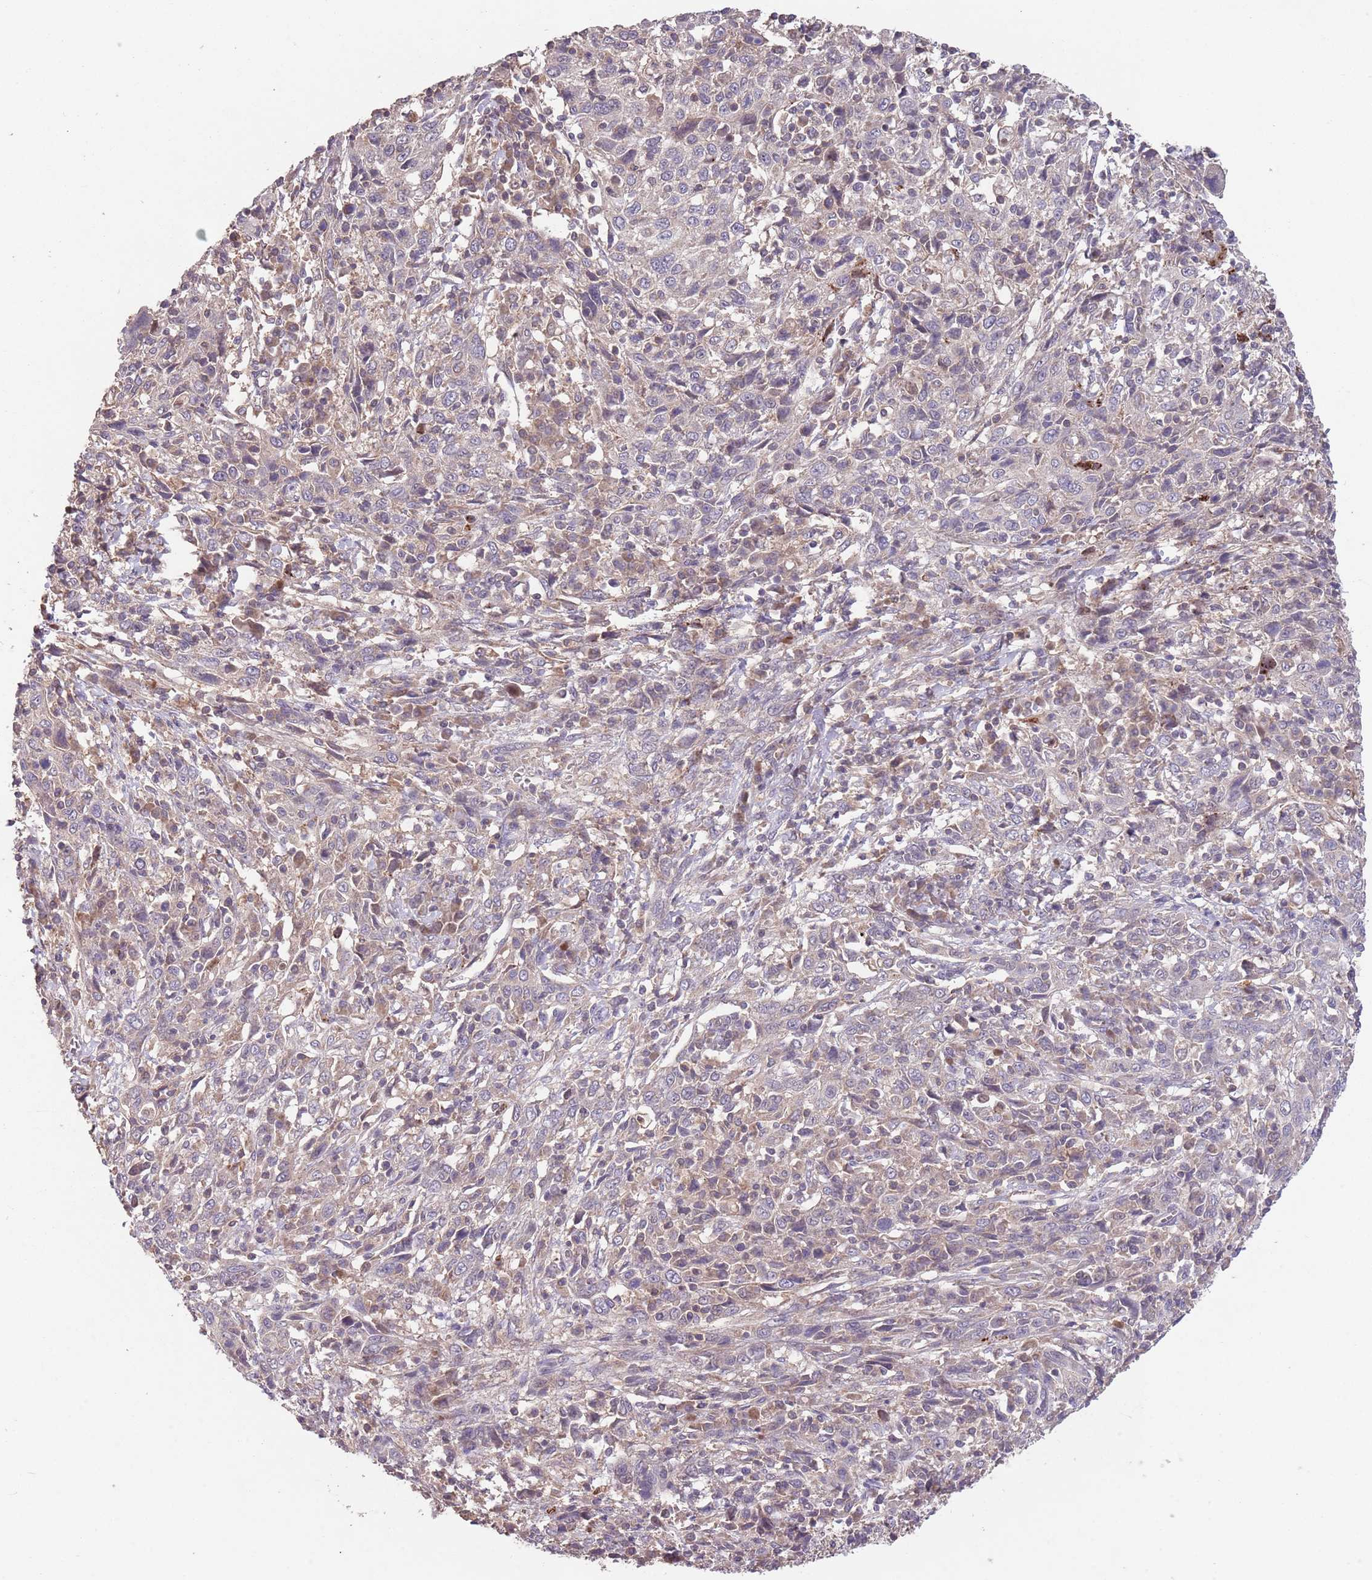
{"staining": {"intensity": "weak", "quantity": "<25%", "location": "cytoplasmic/membranous"}, "tissue": "cervical cancer", "cell_type": "Tumor cells", "image_type": "cancer", "snomed": [{"axis": "morphology", "description": "Squamous cell carcinoma, NOS"}, {"axis": "topography", "description": "Cervix"}], "caption": "Histopathology image shows no protein expression in tumor cells of cervical cancer (squamous cell carcinoma) tissue.", "gene": "MEI1", "patient": {"sex": "female", "age": 46}}